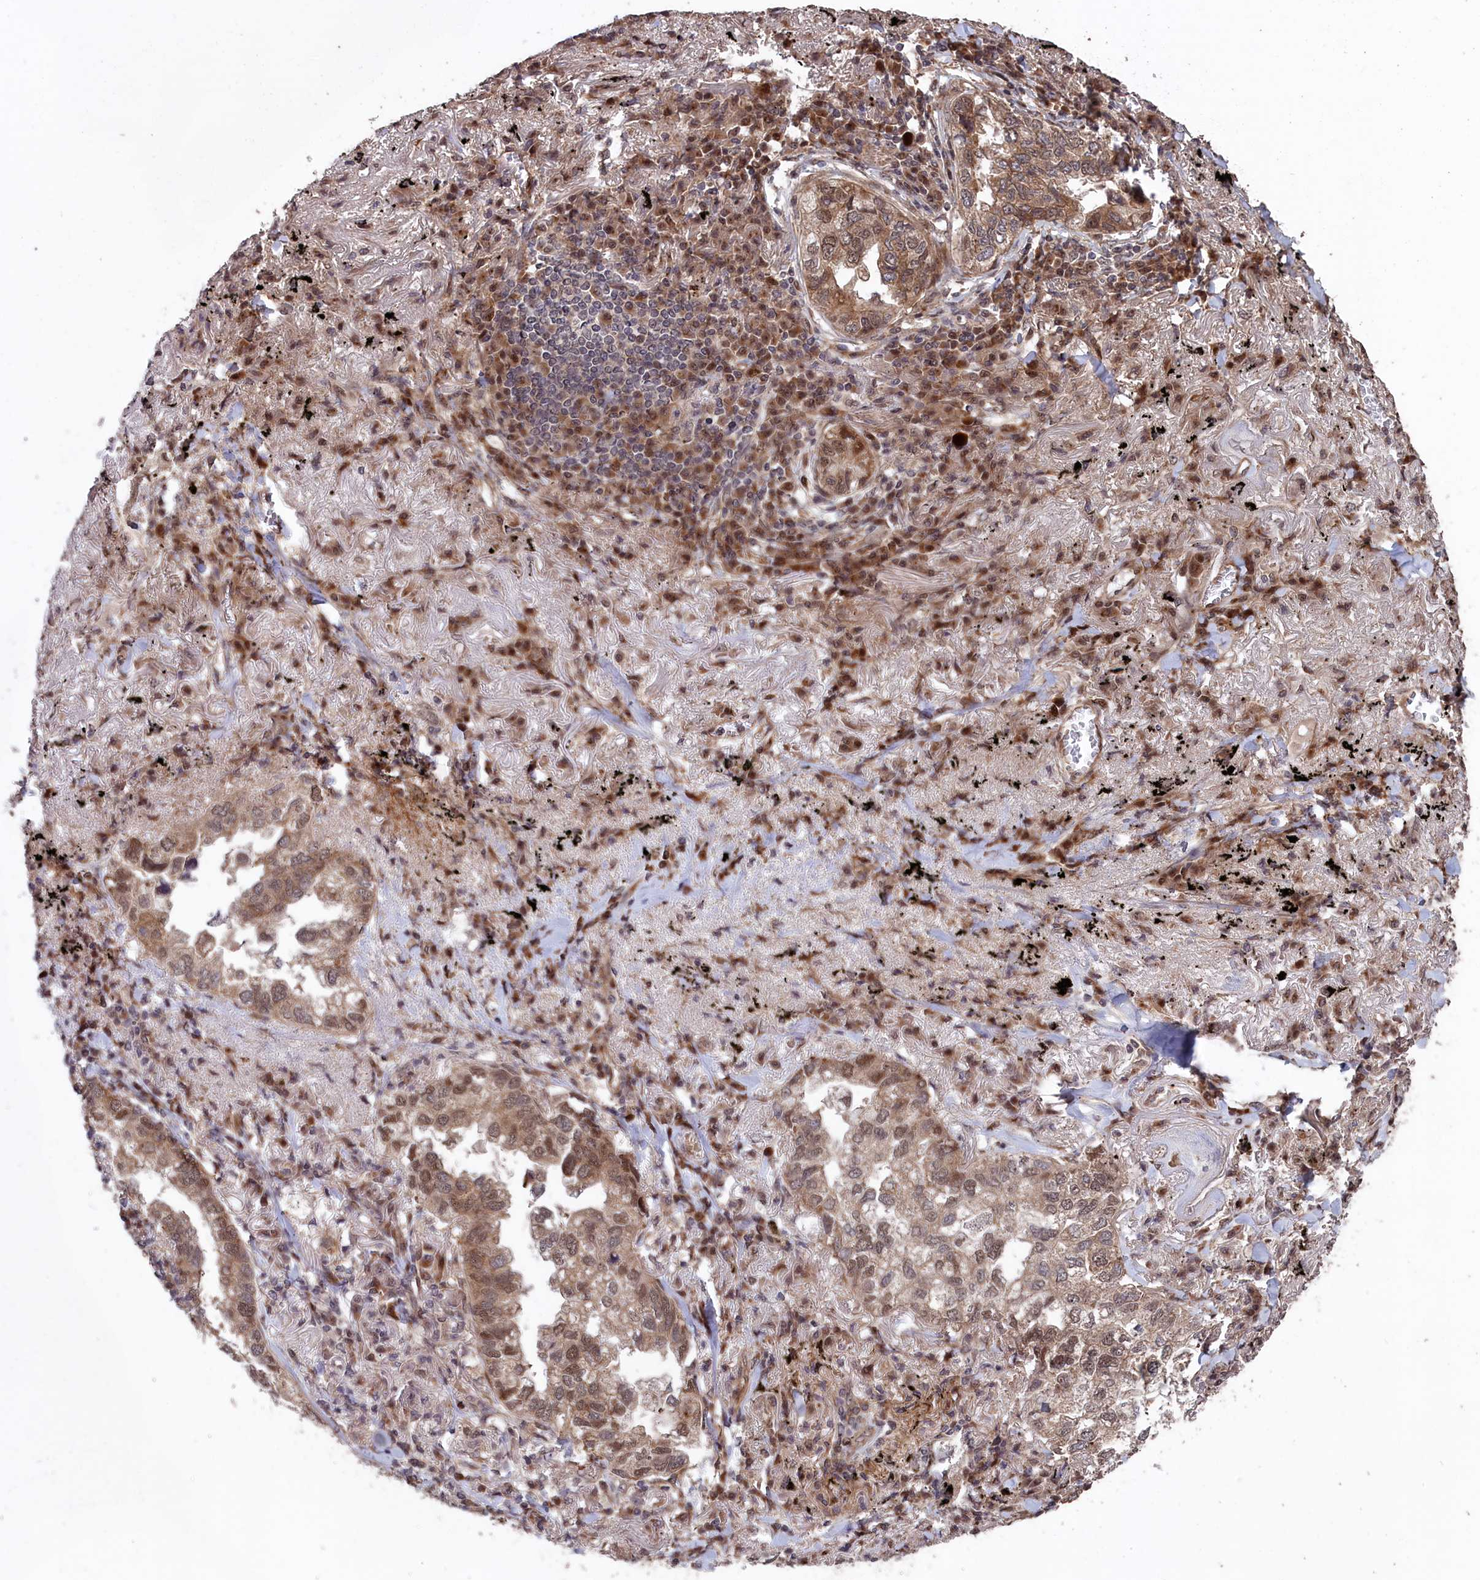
{"staining": {"intensity": "moderate", "quantity": ">75%", "location": "cytoplasmic/membranous,nuclear"}, "tissue": "lung cancer", "cell_type": "Tumor cells", "image_type": "cancer", "snomed": [{"axis": "morphology", "description": "Adenocarcinoma, NOS"}, {"axis": "topography", "description": "Lung"}], "caption": "High-magnification brightfield microscopy of lung adenocarcinoma stained with DAB (3,3'-diaminobenzidine) (brown) and counterstained with hematoxylin (blue). tumor cells exhibit moderate cytoplasmic/membranous and nuclear positivity is seen in approximately>75% of cells.", "gene": "LSG1", "patient": {"sex": "male", "age": 65}}